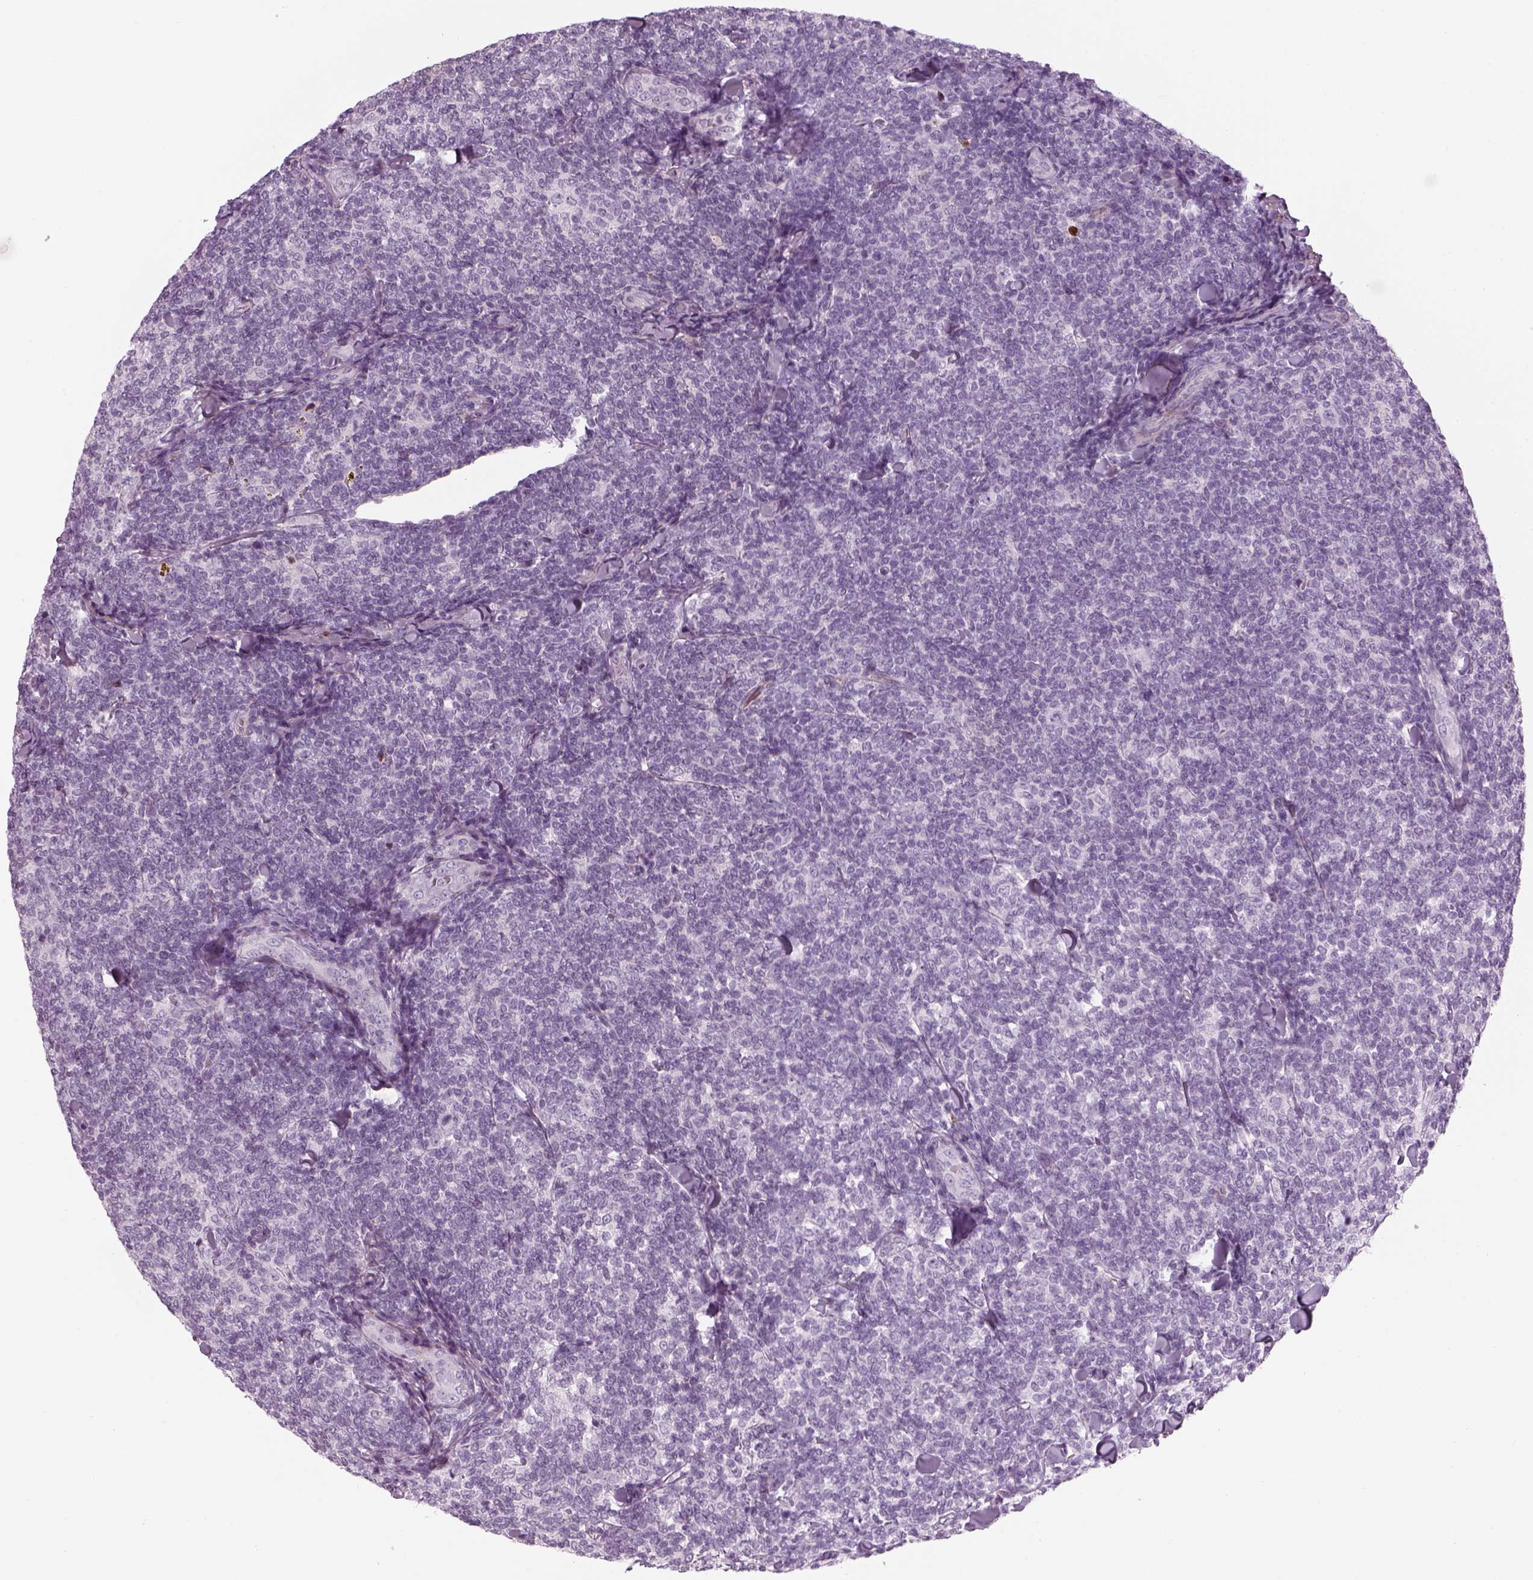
{"staining": {"intensity": "negative", "quantity": "none", "location": "none"}, "tissue": "lymphoma", "cell_type": "Tumor cells", "image_type": "cancer", "snomed": [{"axis": "morphology", "description": "Malignant lymphoma, non-Hodgkin's type, Low grade"}, {"axis": "topography", "description": "Lymph node"}], "caption": "Immunohistochemistry (IHC) of malignant lymphoma, non-Hodgkin's type (low-grade) reveals no positivity in tumor cells.", "gene": "PABPC1L2B", "patient": {"sex": "female", "age": 56}}